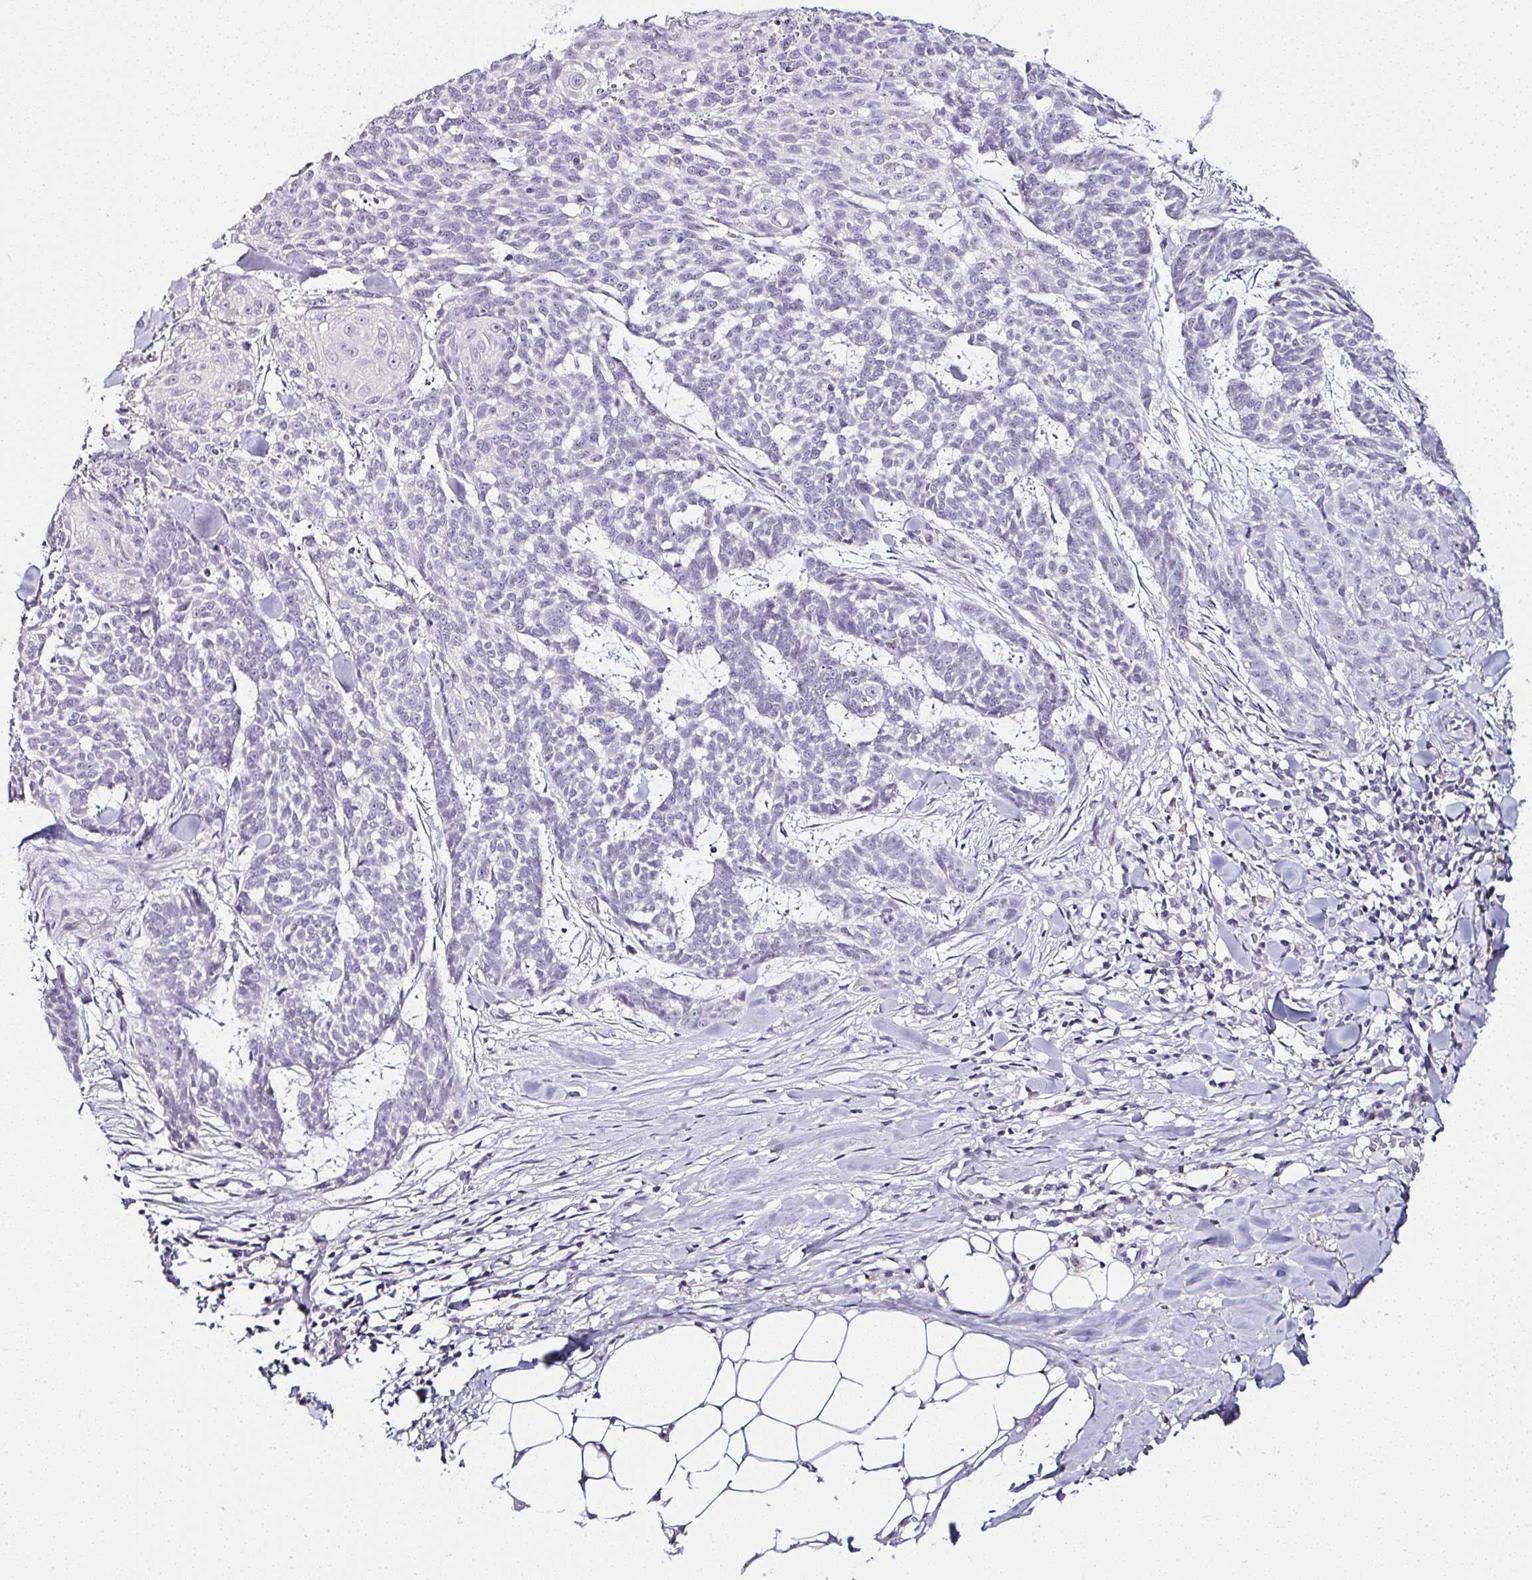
{"staining": {"intensity": "negative", "quantity": "none", "location": "none"}, "tissue": "skin cancer", "cell_type": "Tumor cells", "image_type": "cancer", "snomed": [{"axis": "morphology", "description": "Basal cell carcinoma"}, {"axis": "topography", "description": "Skin"}], "caption": "The immunohistochemistry (IHC) image has no significant staining in tumor cells of skin cancer (basal cell carcinoma) tissue.", "gene": "SERPINB3", "patient": {"sex": "female", "age": 93}}